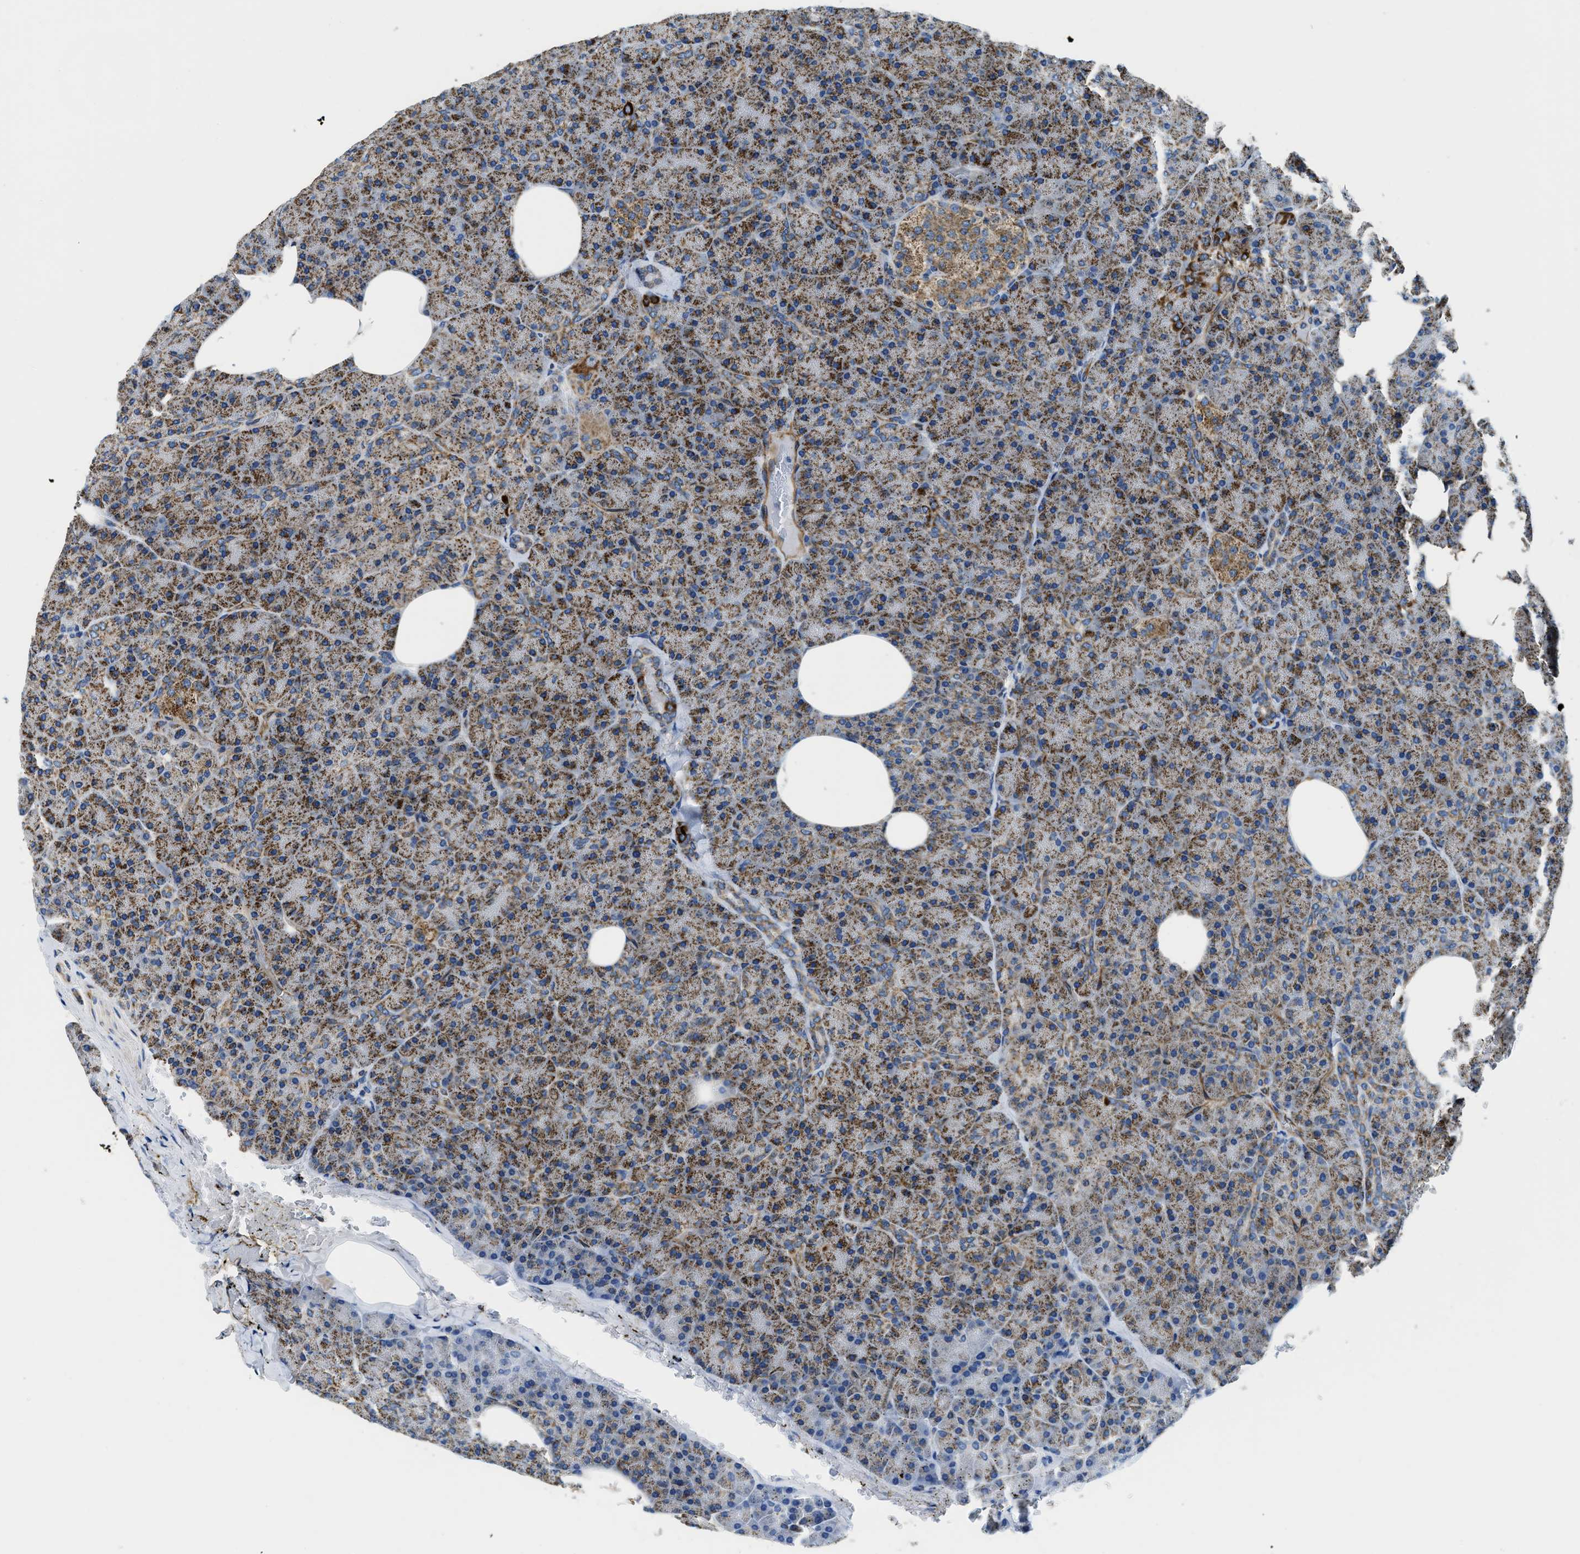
{"staining": {"intensity": "strong", "quantity": ">75%", "location": "cytoplasmic/membranous"}, "tissue": "pancreas", "cell_type": "Exocrine glandular cells", "image_type": "normal", "snomed": [{"axis": "morphology", "description": "Normal tissue, NOS"}, {"axis": "topography", "description": "Pancreas"}], "caption": "Brown immunohistochemical staining in normal pancreas demonstrates strong cytoplasmic/membranous staining in about >75% of exocrine glandular cells. (Stains: DAB in brown, nuclei in blue, Microscopy: brightfield microscopy at high magnification).", "gene": "STK33", "patient": {"sex": "female", "age": 35}}